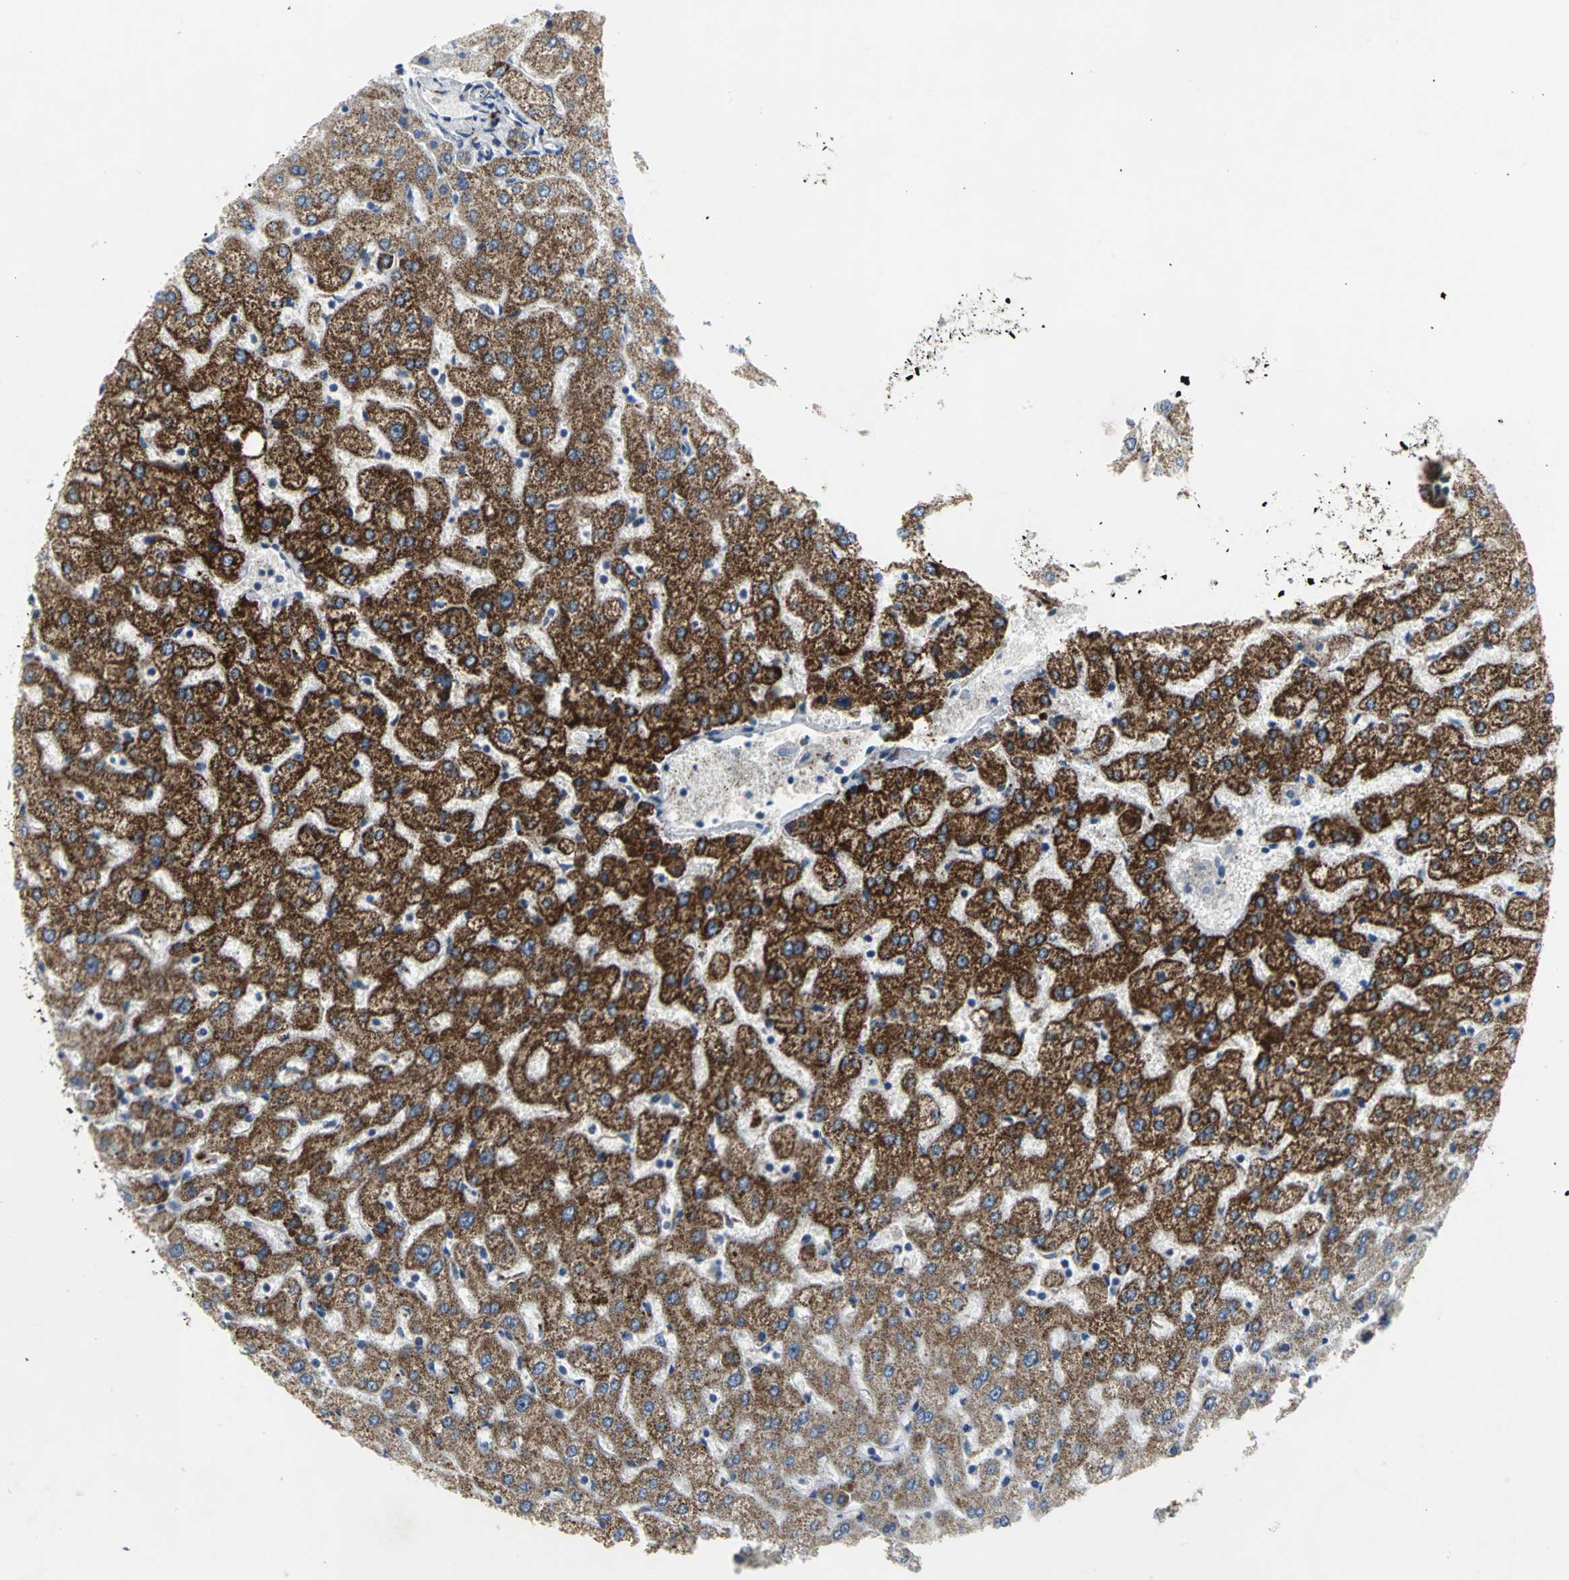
{"staining": {"intensity": "weak", "quantity": ">75%", "location": "cytoplasmic/membranous"}, "tissue": "liver", "cell_type": "Cholangiocytes", "image_type": "normal", "snomed": [{"axis": "morphology", "description": "Normal tissue, NOS"}, {"axis": "morphology", "description": "Fibrosis, NOS"}, {"axis": "topography", "description": "Liver"}], "caption": "Immunohistochemical staining of normal liver reveals >75% levels of weak cytoplasmic/membranous protein staining in approximately >75% of cholangiocytes. The staining is performed using DAB brown chromogen to label protein expression. The nuclei are counter-stained blue using hematoxylin.", "gene": "SPPL2B", "patient": {"sex": "female", "age": 29}}